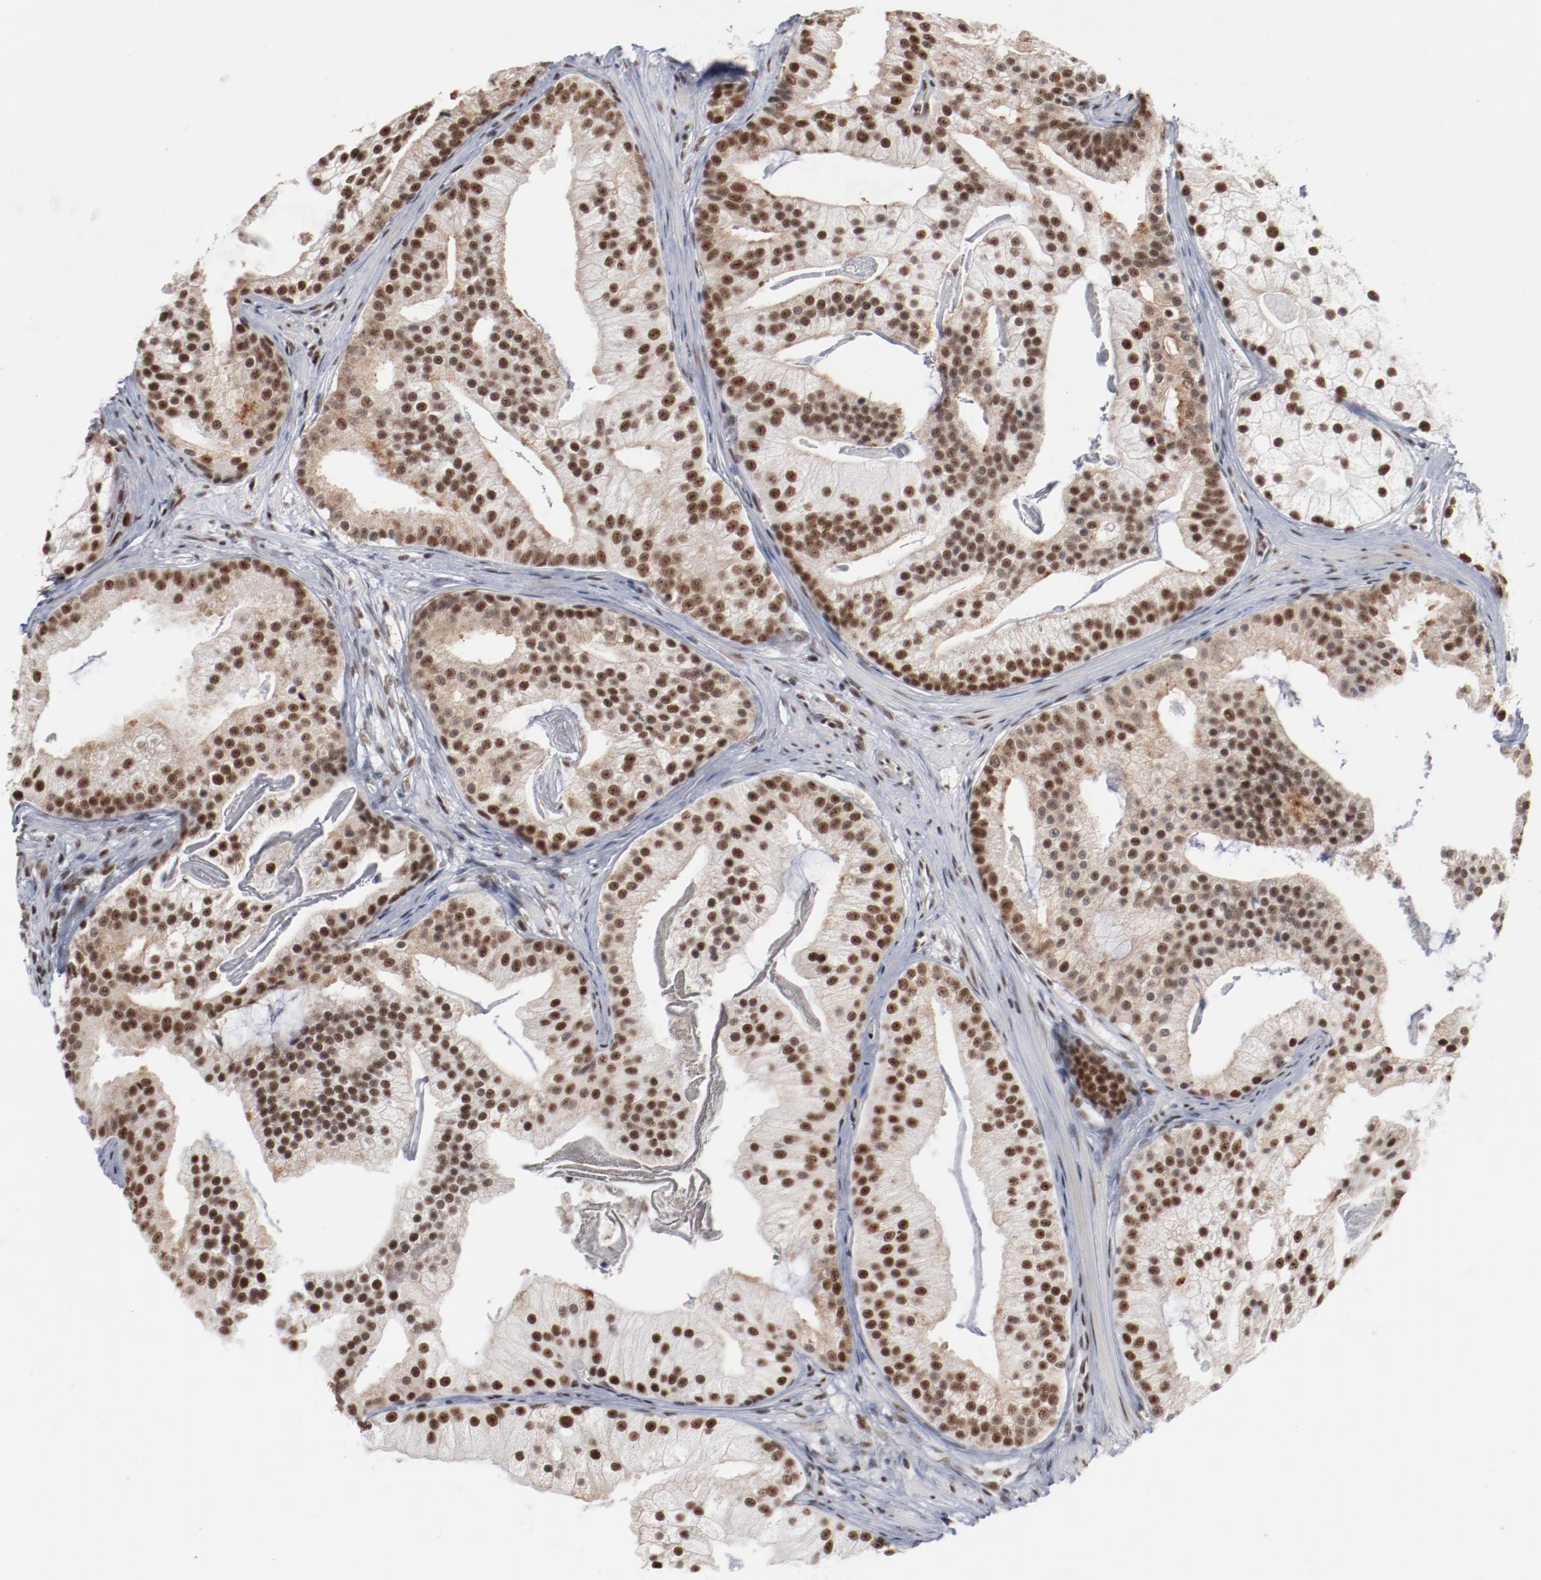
{"staining": {"intensity": "strong", "quantity": ">75%", "location": "cytoplasmic/membranous,nuclear"}, "tissue": "prostate cancer", "cell_type": "Tumor cells", "image_type": "cancer", "snomed": [{"axis": "morphology", "description": "Adenocarcinoma, Low grade"}, {"axis": "topography", "description": "Prostate"}], "caption": "Brown immunohistochemical staining in human prostate adenocarcinoma (low-grade) shows strong cytoplasmic/membranous and nuclear positivity in about >75% of tumor cells.", "gene": "BUB3", "patient": {"sex": "male", "age": 58}}